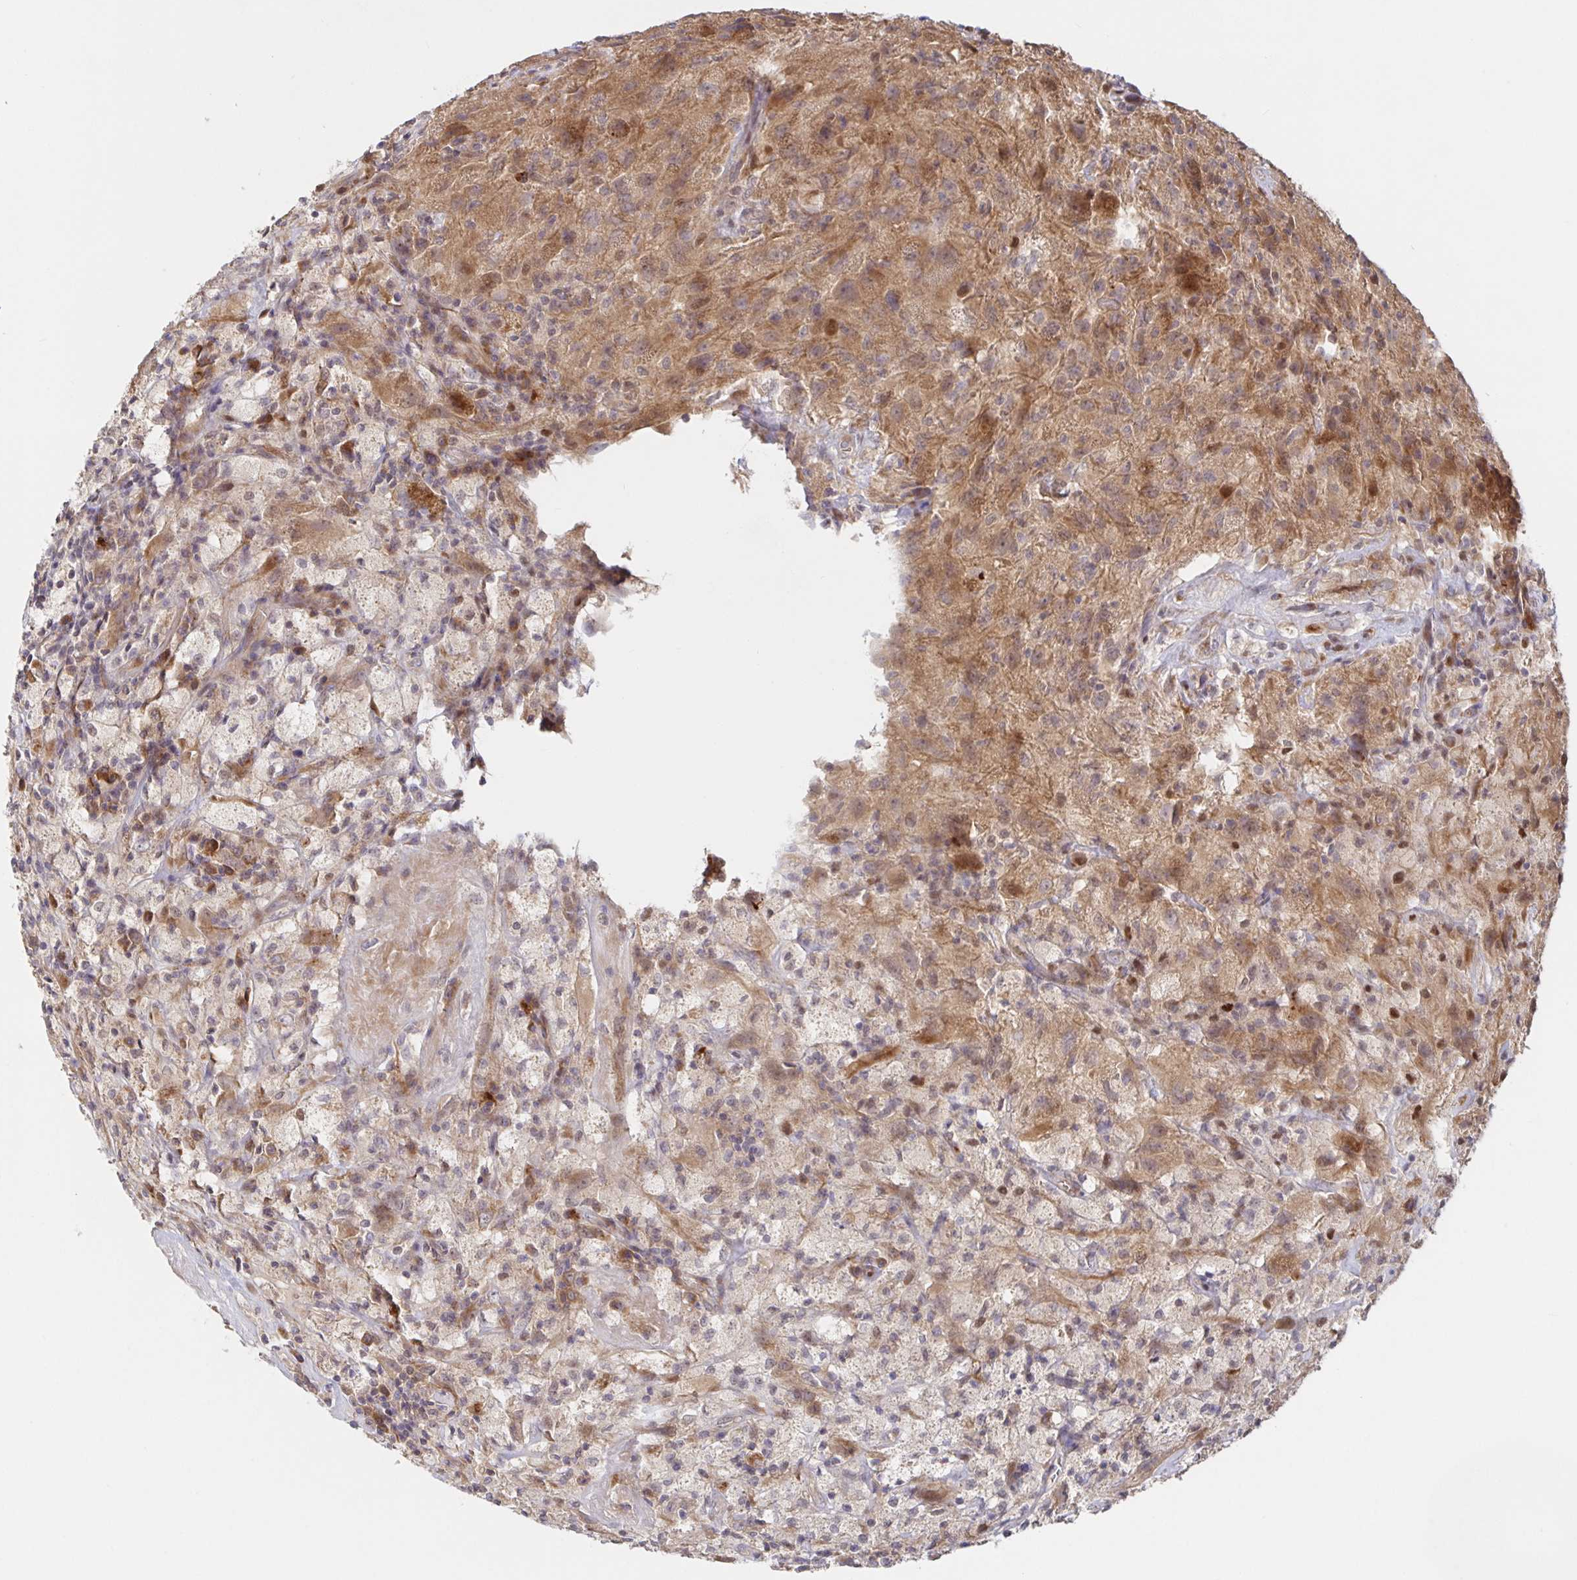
{"staining": {"intensity": "moderate", "quantity": "25%-75%", "location": "cytoplasmic/membranous"}, "tissue": "glioma", "cell_type": "Tumor cells", "image_type": "cancer", "snomed": [{"axis": "morphology", "description": "Glioma, malignant, High grade"}, {"axis": "topography", "description": "Brain"}], "caption": "Immunohistochemical staining of high-grade glioma (malignant) shows medium levels of moderate cytoplasmic/membranous expression in about 25%-75% of tumor cells.", "gene": "AACS", "patient": {"sex": "male", "age": 68}}